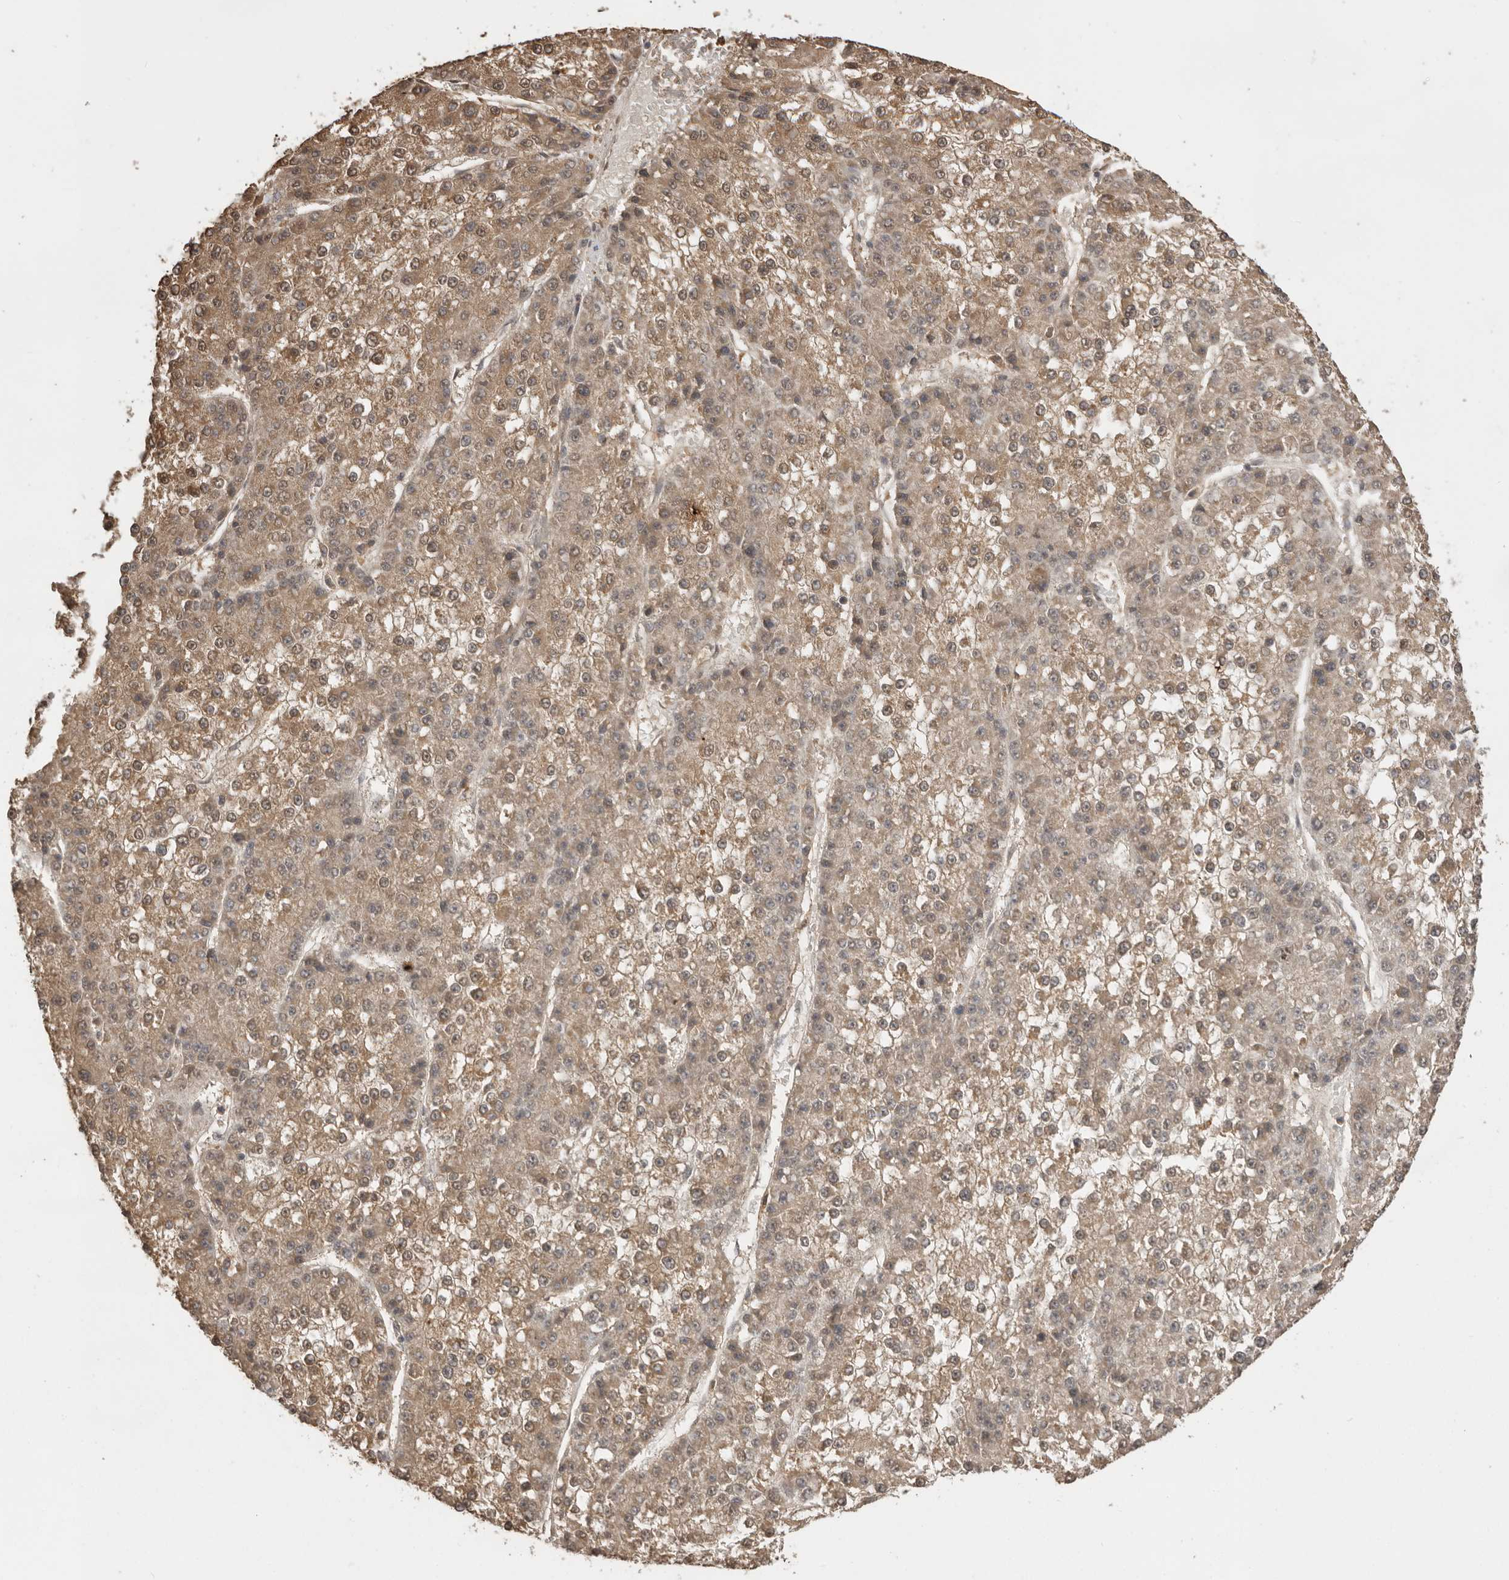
{"staining": {"intensity": "moderate", "quantity": "25%-75%", "location": "cytoplasmic/membranous,nuclear"}, "tissue": "liver cancer", "cell_type": "Tumor cells", "image_type": "cancer", "snomed": [{"axis": "morphology", "description": "Carcinoma, Hepatocellular, NOS"}, {"axis": "topography", "description": "Liver"}], "caption": "Liver hepatocellular carcinoma stained for a protein (brown) shows moderate cytoplasmic/membranous and nuclear positive expression in approximately 25%-75% of tumor cells.", "gene": "JAG2", "patient": {"sex": "female", "age": 73}}